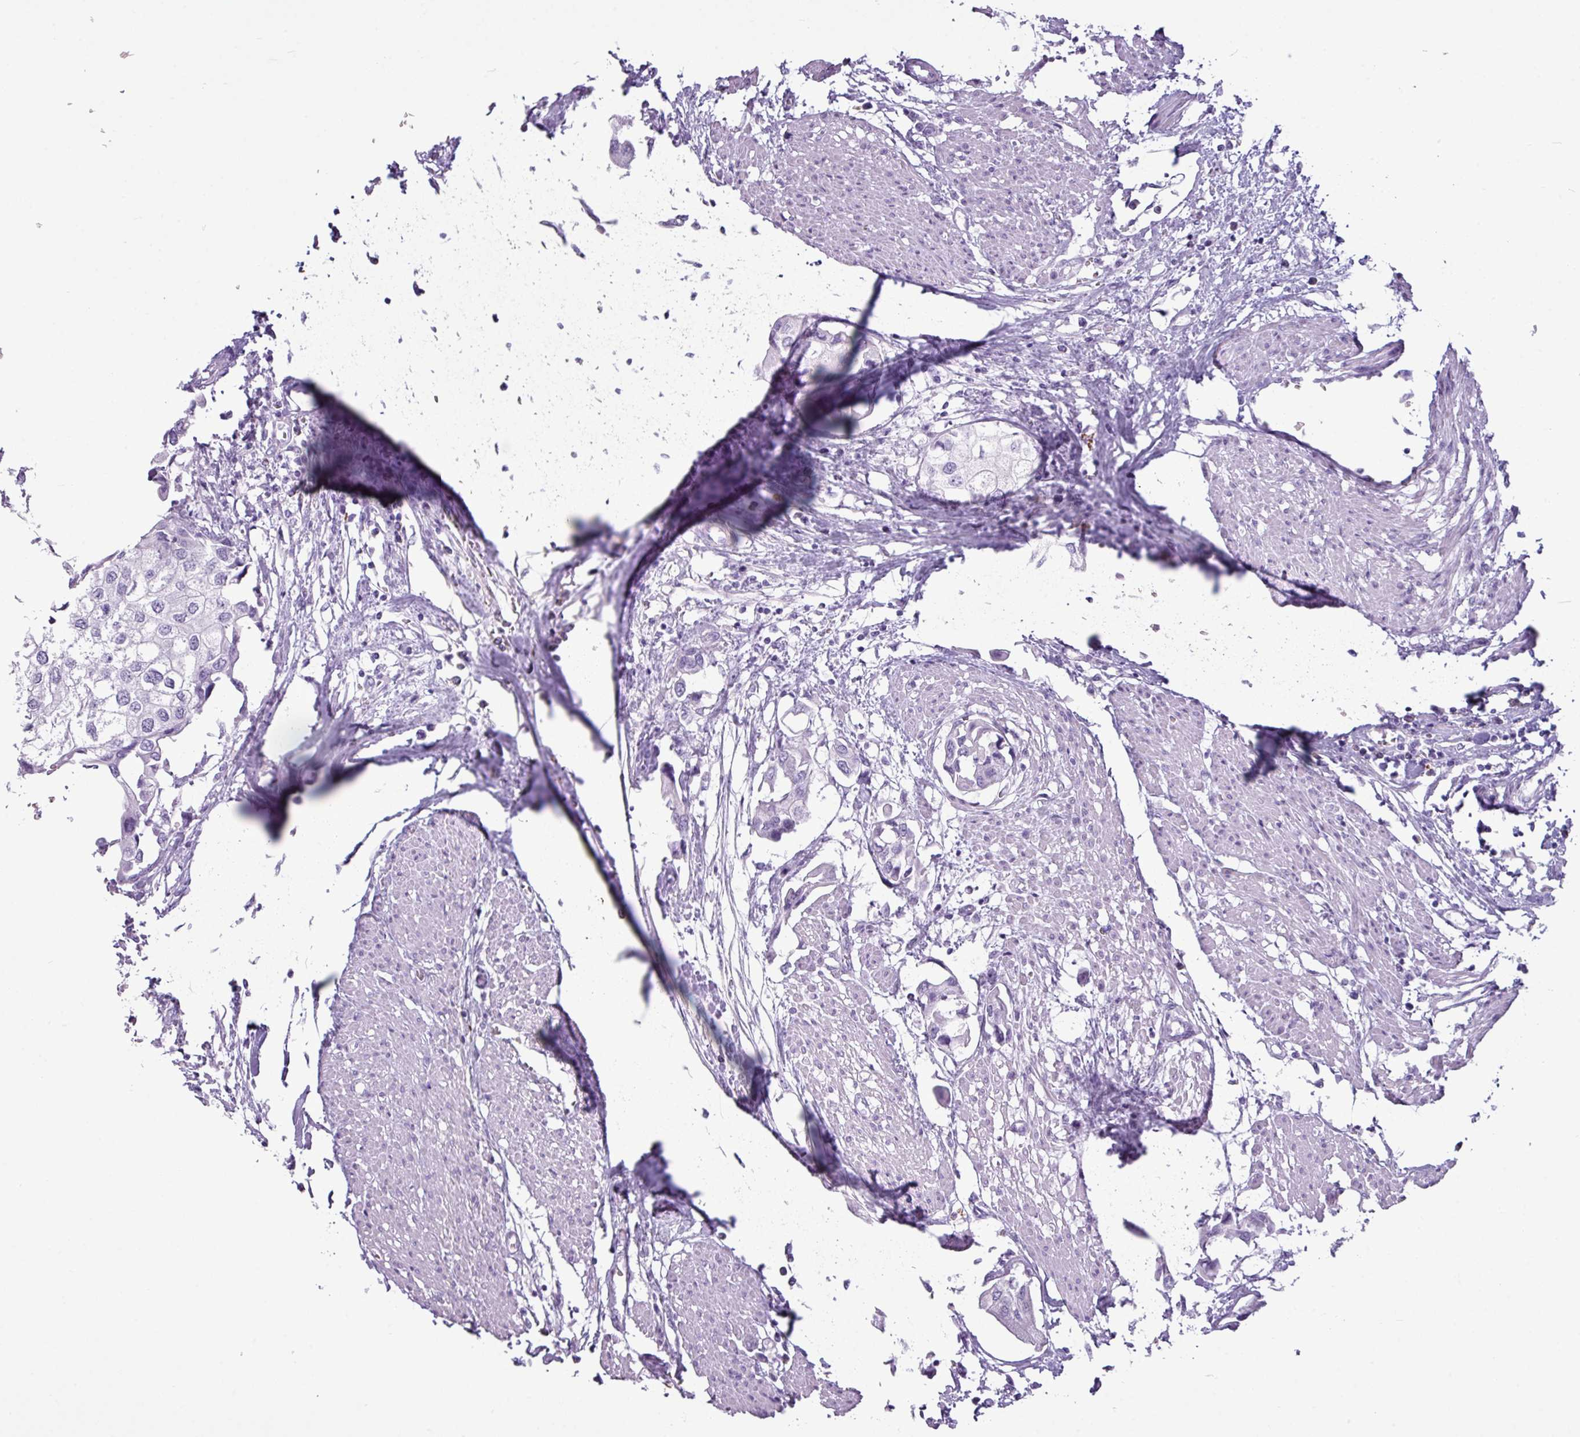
{"staining": {"intensity": "negative", "quantity": "none", "location": "none"}, "tissue": "urothelial cancer", "cell_type": "Tumor cells", "image_type": "cancer", "snomed": [{"axis": "morphology", "description": "Urothelial carcinoma, High grade"}, {"axis": "topography", "description": "Urinary bladder"}], "caption": "Urothelial carcinoma (high-grade) stained for a protein using IHC demonstrates no staining tumor cells.", "gene": "AMY1B", "patient": {"sex": "male", "age": 64}}